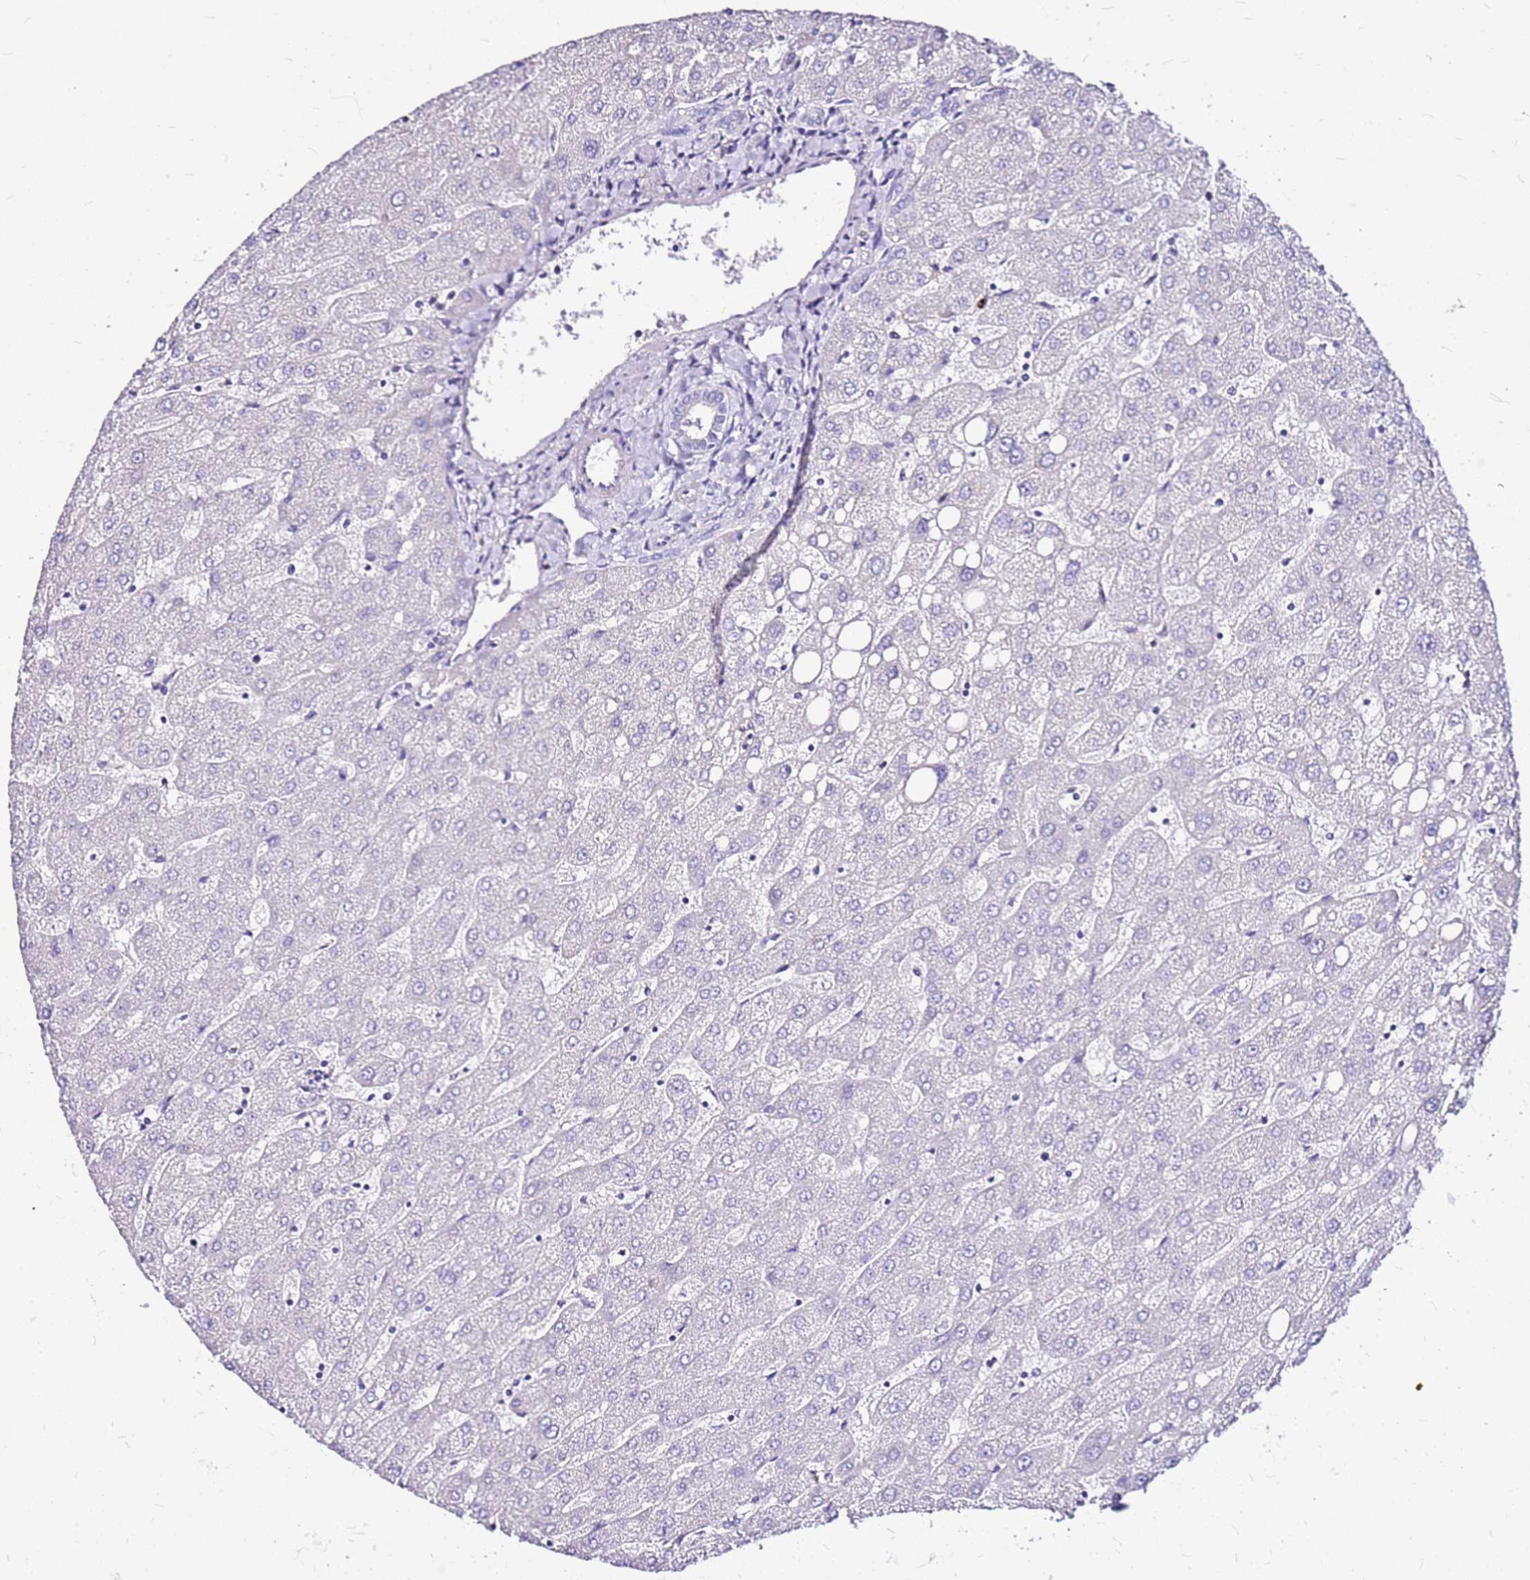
{"staining": {"intensity": "negative", "quantity": "none", "location": "none"}, "tissue": "liver", "cell_type": "Cholangiocytes", "image_type": "normal", "snomed": [{"axis": "morphology", "description": "Normal tissue, NOS"}, {"axis": "topography", "description": "Liver"}], "caption": "IHC of normal human liver demonstrates no expression in cholangiocytes.", "gene": "CASD1", "patient": {"sex": "male", "age": 67}}